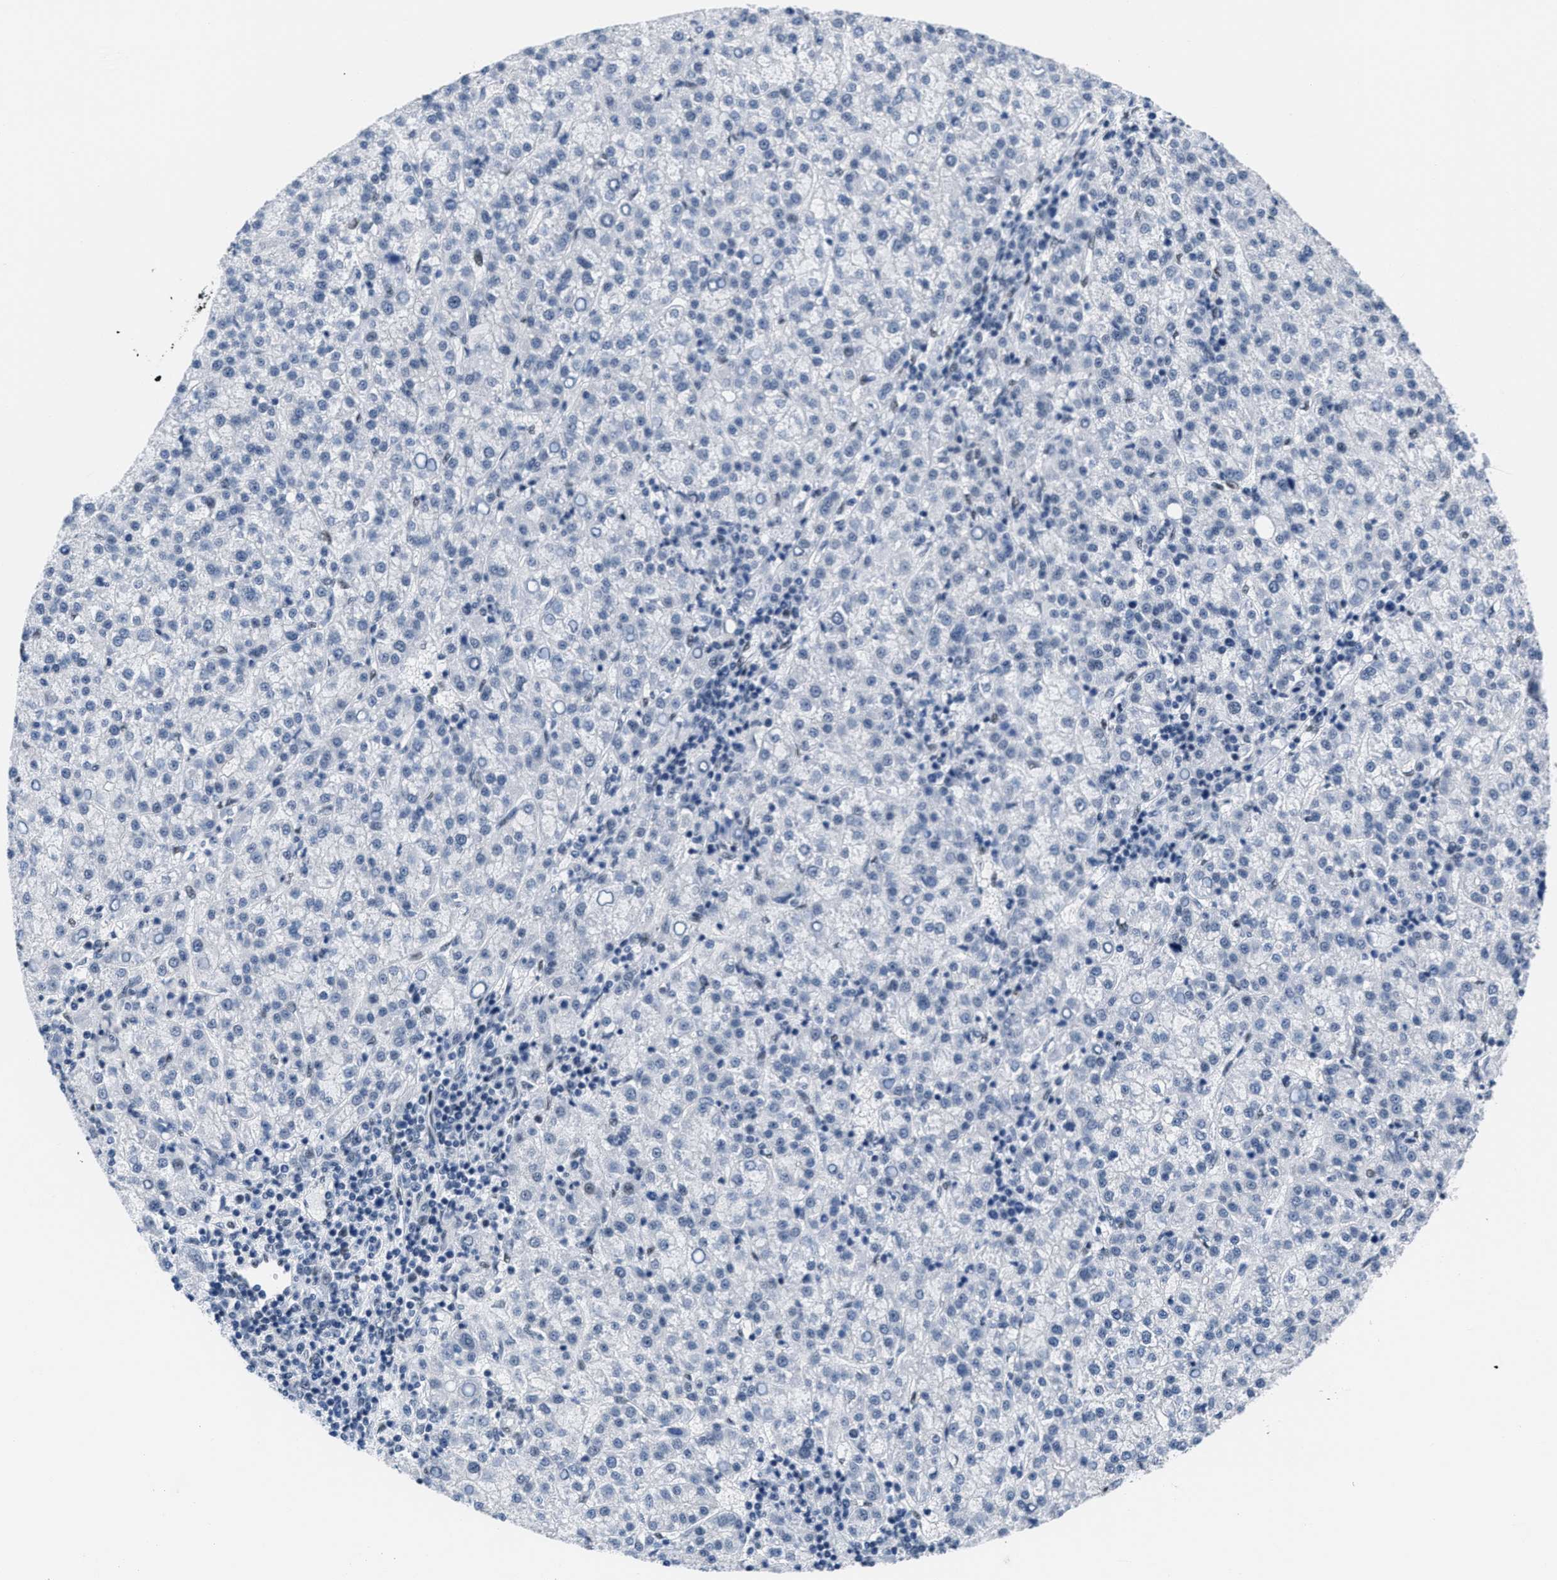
{"staining": {"intensity": "weak", "quantity": "<25%", "location": "nuclear"}, "tissue": "liver cancer", "cell_type": "Tumor cells", "image_type": "cancer", "snomed": [{"axis": "morphology", "description": "Carcinoma, Hepatocellular, NOS"}, {"axis": "topography", "description": "Liver"}], "caption": "IHC of hepatocellular carcinoma (liver) shows no expression in tumor cells.", "gene": "CTBP1", "patient": {"sex": "female", "age": 58}}